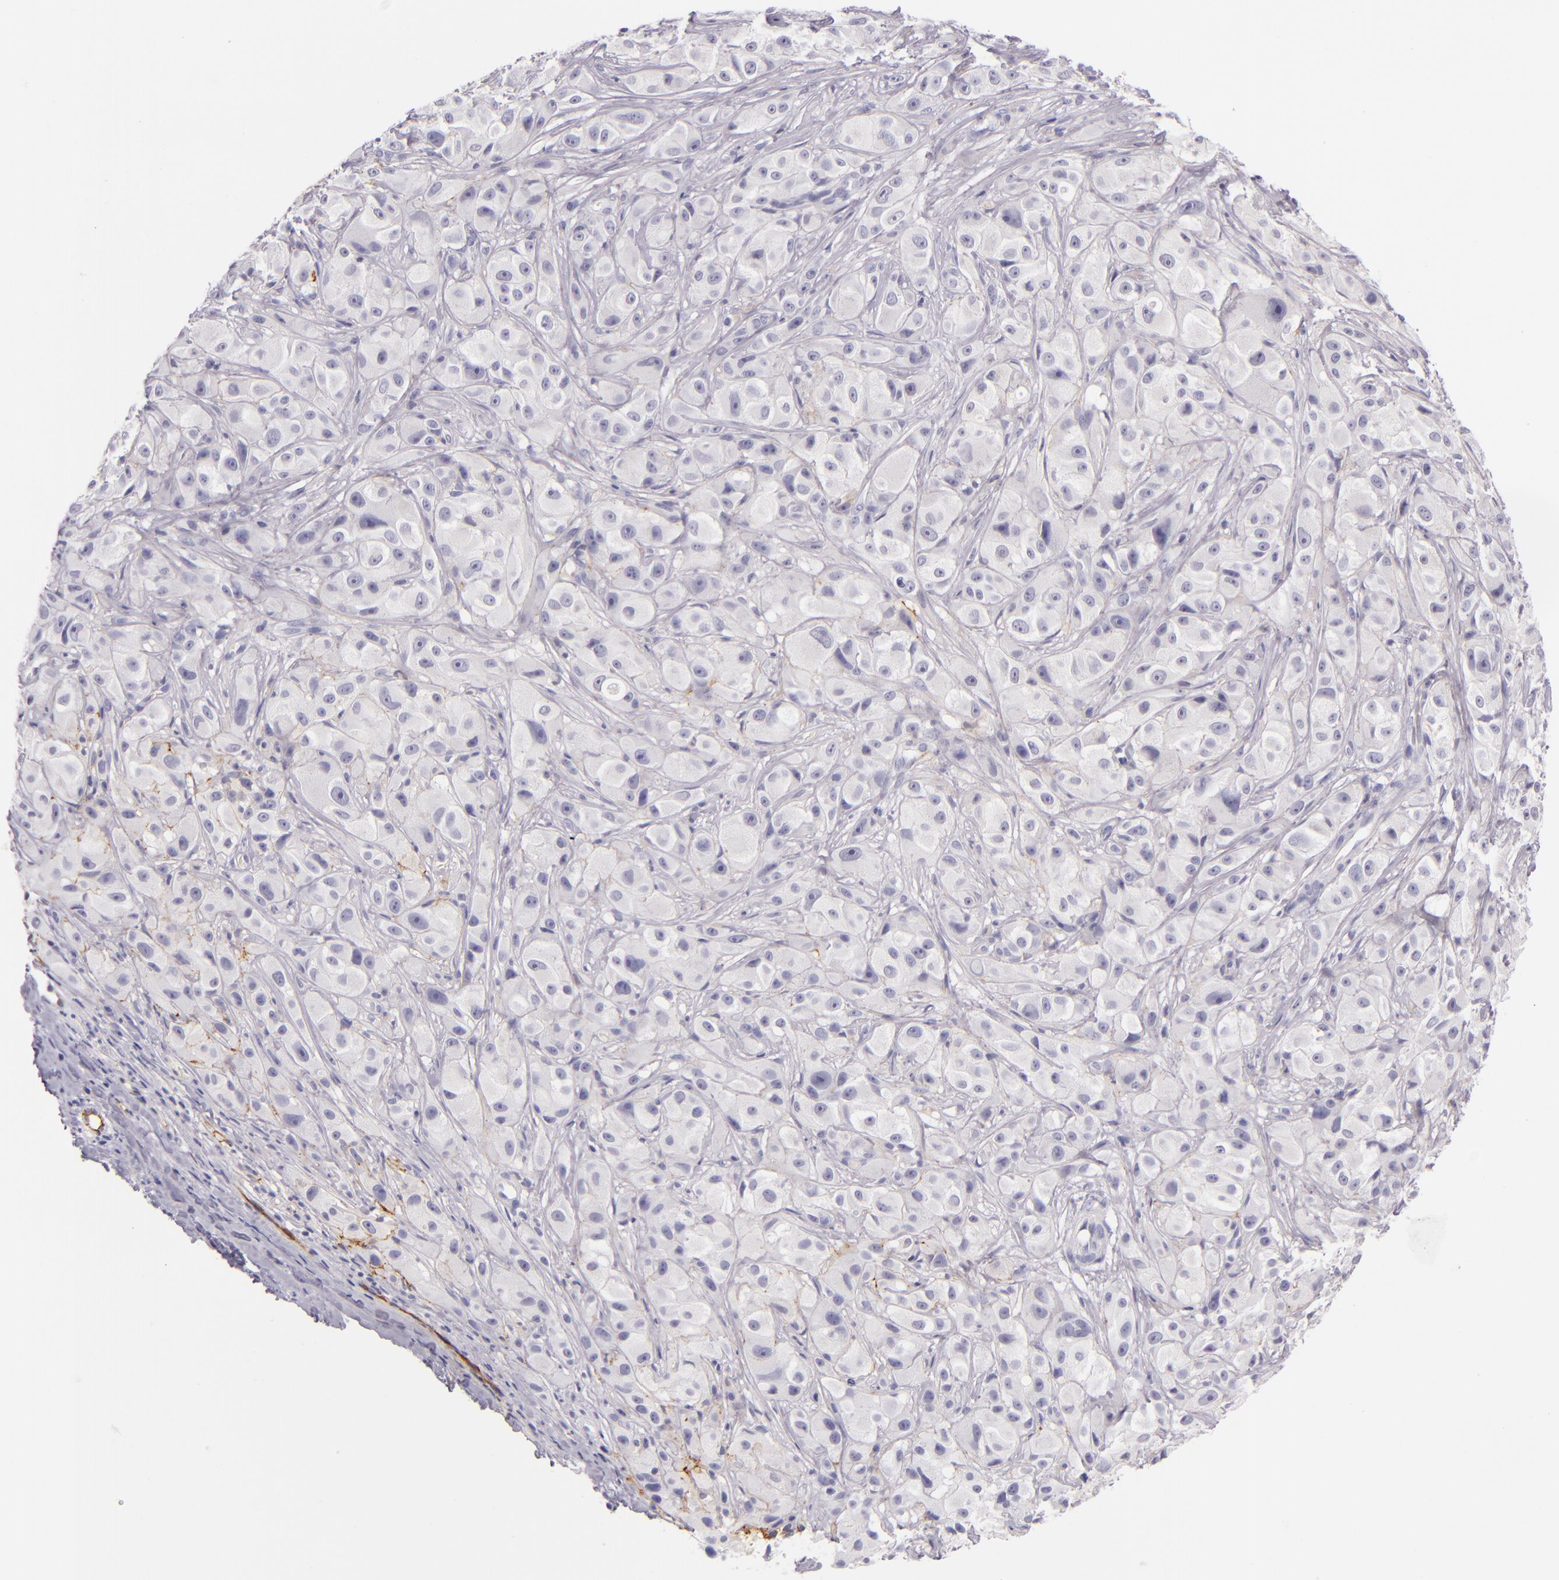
{"staining": {"intensity": "negative", "quantity": "none", "location": "none"}, "tissue": "melanoma", "cell_type": "Tumor cells", "image_type": "cancer", "snomed": [{"axis": "morphology", "description": "Malignant melanoma, NOS"}, {"axis": "topography", "description": "Skin"}], "caption": "An image of human melanoma is negative for staining in tumor cells.", "gene": "ICAM1", "patient": {"sex": "male", "age": 56}}